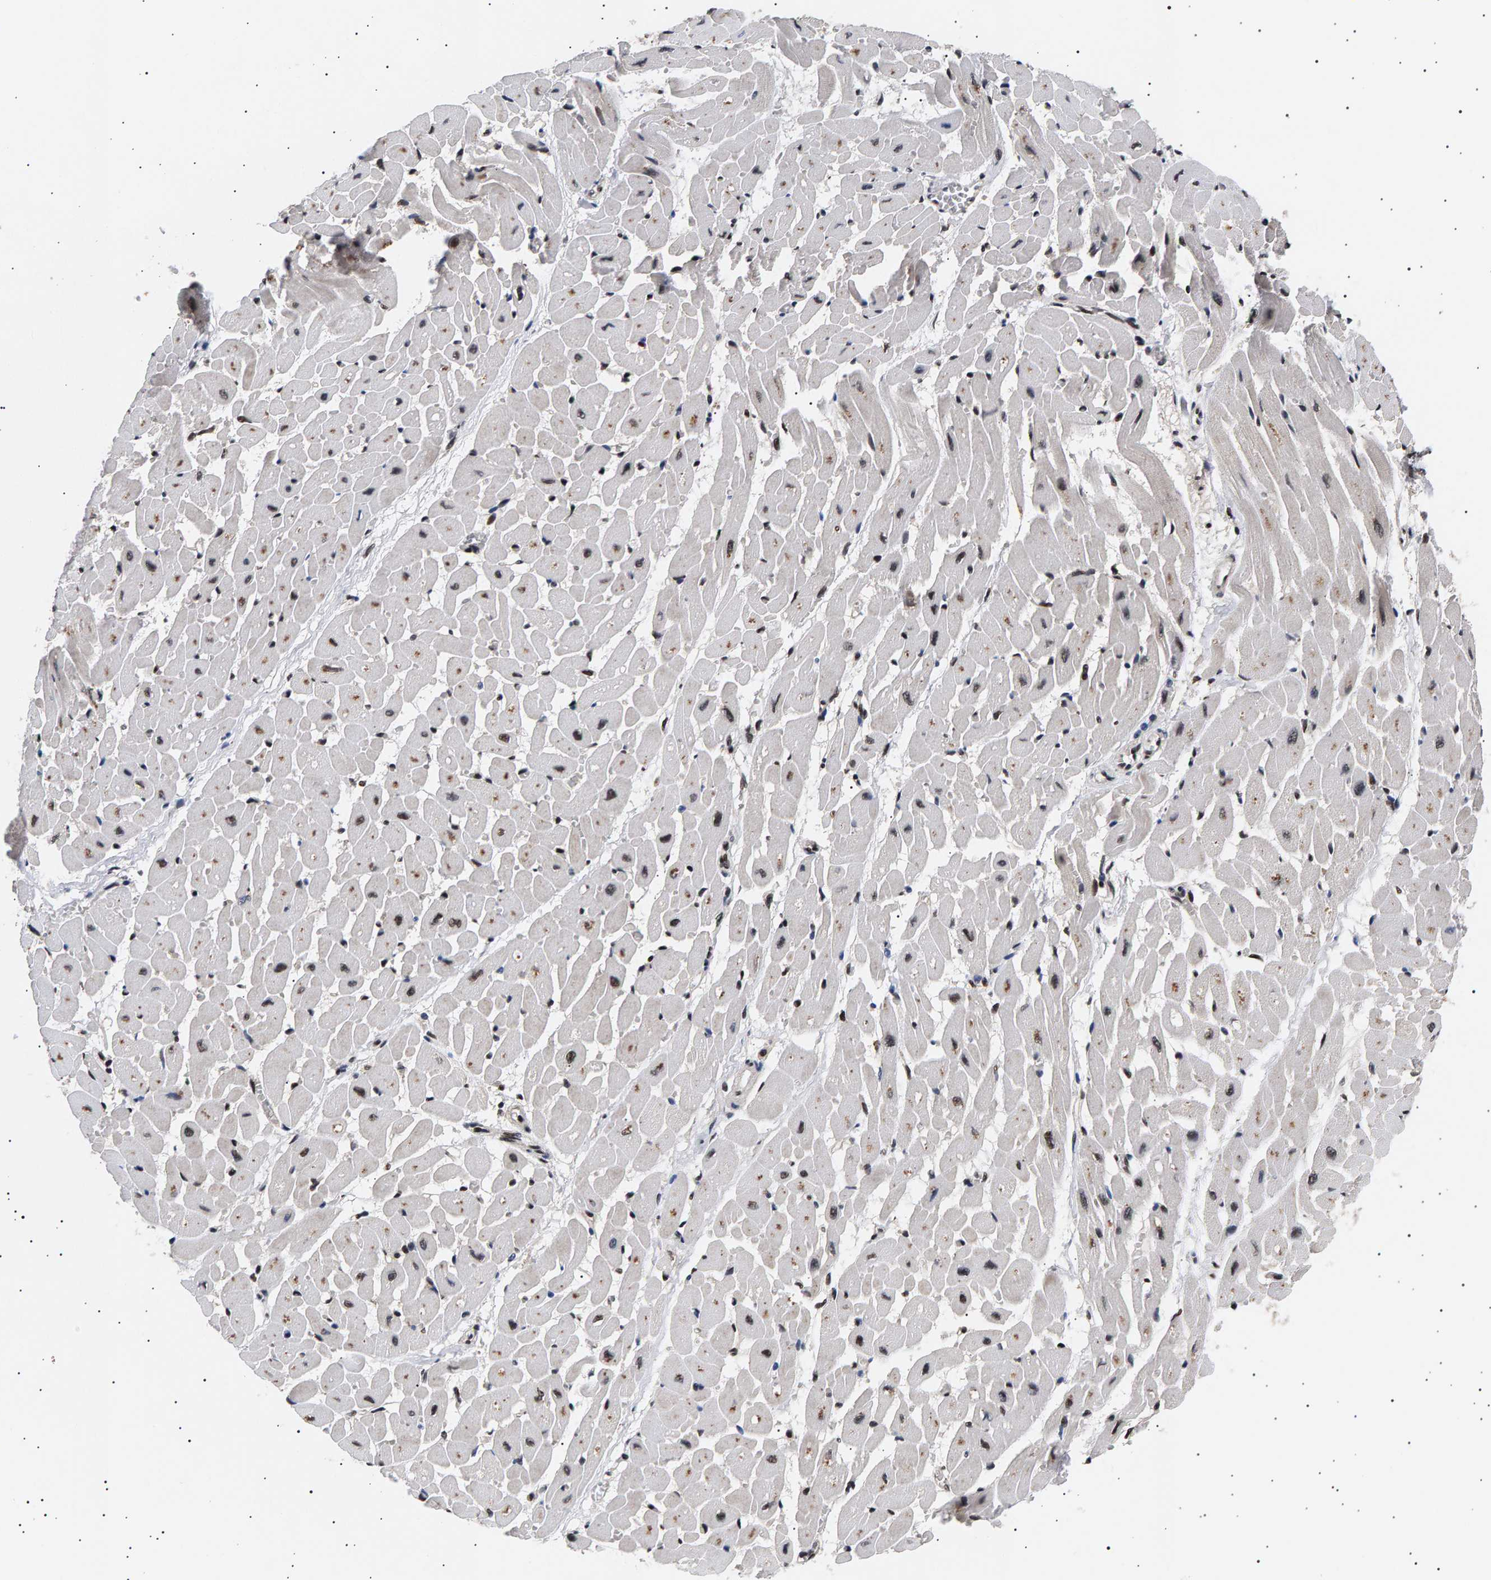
{"staining": {"intensity": "moderate", "quantity": "<25%", "location": "nuclear"}, "tissue": "heart muscle", "cell_type": "Cardiomyocytes", "image_type": "normal", "snomed": [{"axis": "morphology", "description": "Normal tissue, NOS"}, {"axis": "topography", "description": "Heart"}], "caption": "Human heart muscle stained with a brown dye shows moderate nuclear positive staining in about <25% of cardiomyocytes.", "gene": "ANKRD40", "patient": {"sex": "male", "age": 45}}